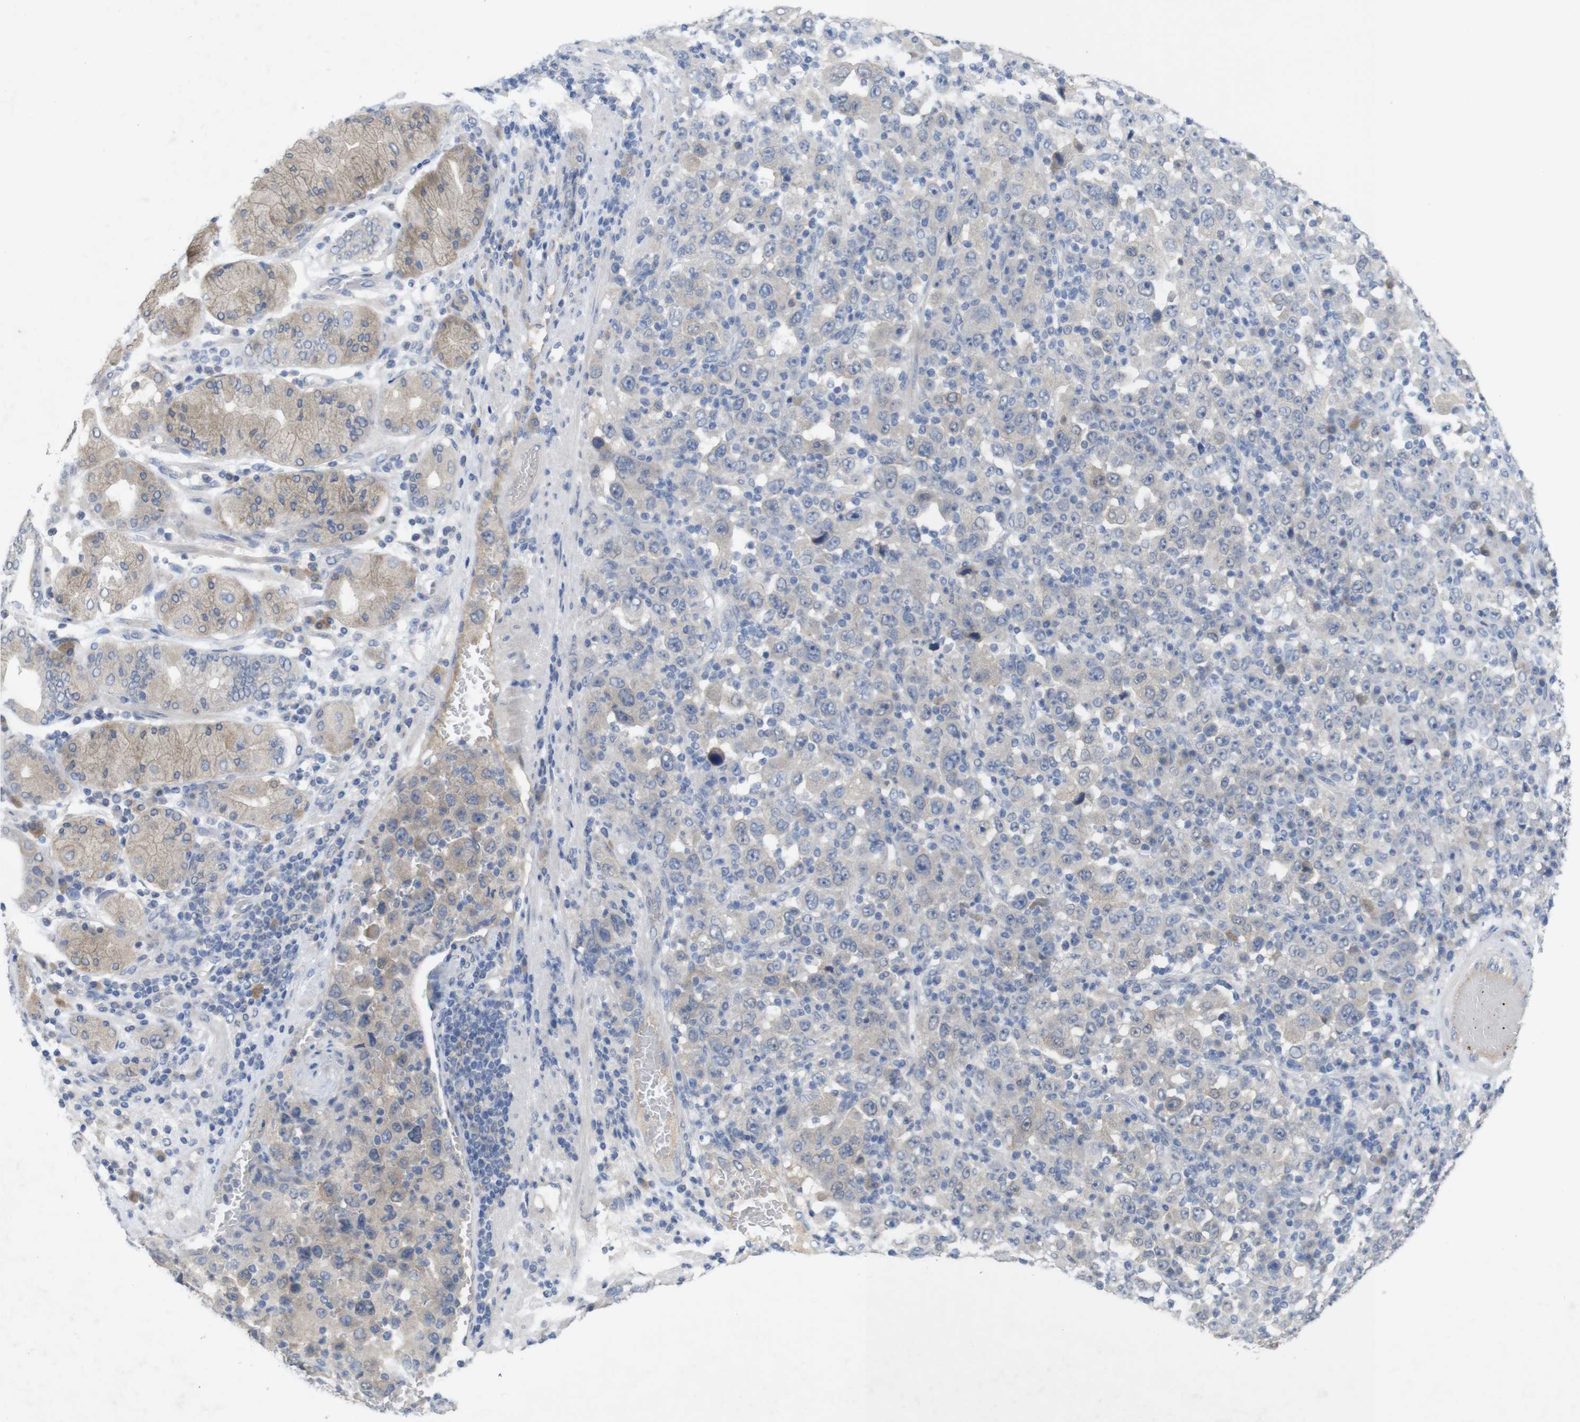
{"staining": {"intensity": "negative", "quantity": "none", "location": "none"}, "tissue": "stomach cancer", "cell_type": "Tumor cells", "image_type": "cancer", "snomed": [{"axis": "morphology", "description": "Normal tissue, NOS"}, {"axis": "morphology", "description": "Adenocarcinoma, NOS"}, {"axis": "topography", "description": "Stomach, upper"}, {"axis": "topography", "description": "Stomach"}], "caption": "Tumor cells show no significant protein expression in stomach cancer.", "gene": "BCAR3", "patient": {"sex": "male", "age": 59}}